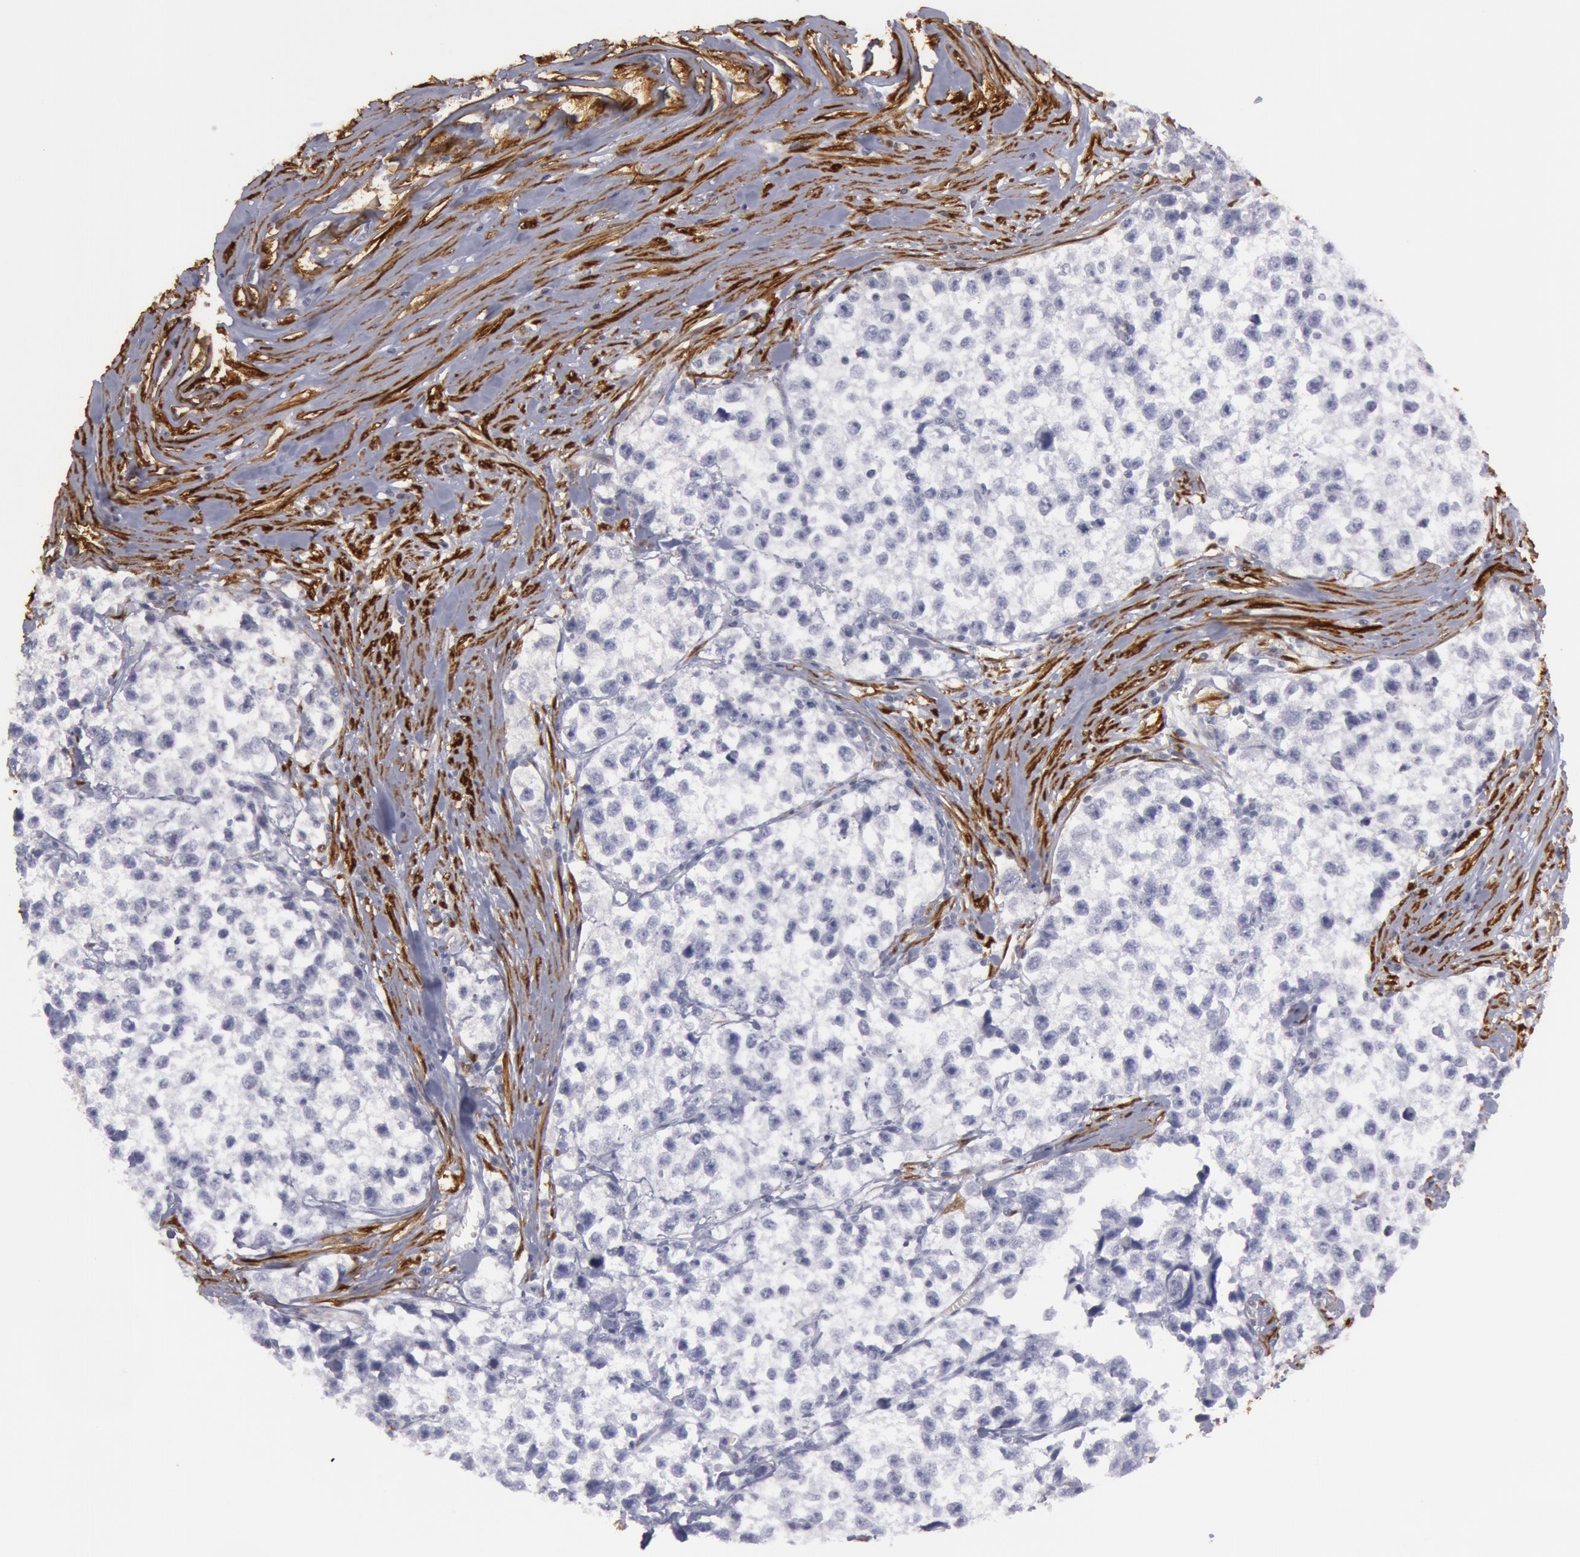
{"staining": {"intensity": "negative", "quantity": "none", "location": "none"}, "tissue": "testis cancer", "cell_type": "Tumor cells", "image_type": "cancer", "snomed": [{"axis": "morphology", "description": "Seminoma, NOS"}, {"axis": "morphology", "description": "Carcinoma, Embryonal, NOS"}, {"axis": "topography", "description": "Testis"}], "caption": "The immunohistochemistry micrograph has no significant positivity in tumor cells of seminoma (testis) tissue. The staining is performed using DAB brown chromogen with nuclei counter-stained in using hematoxylin.", "gene": "TAGLN", "patient": {"sex": "male", "age": 30}}